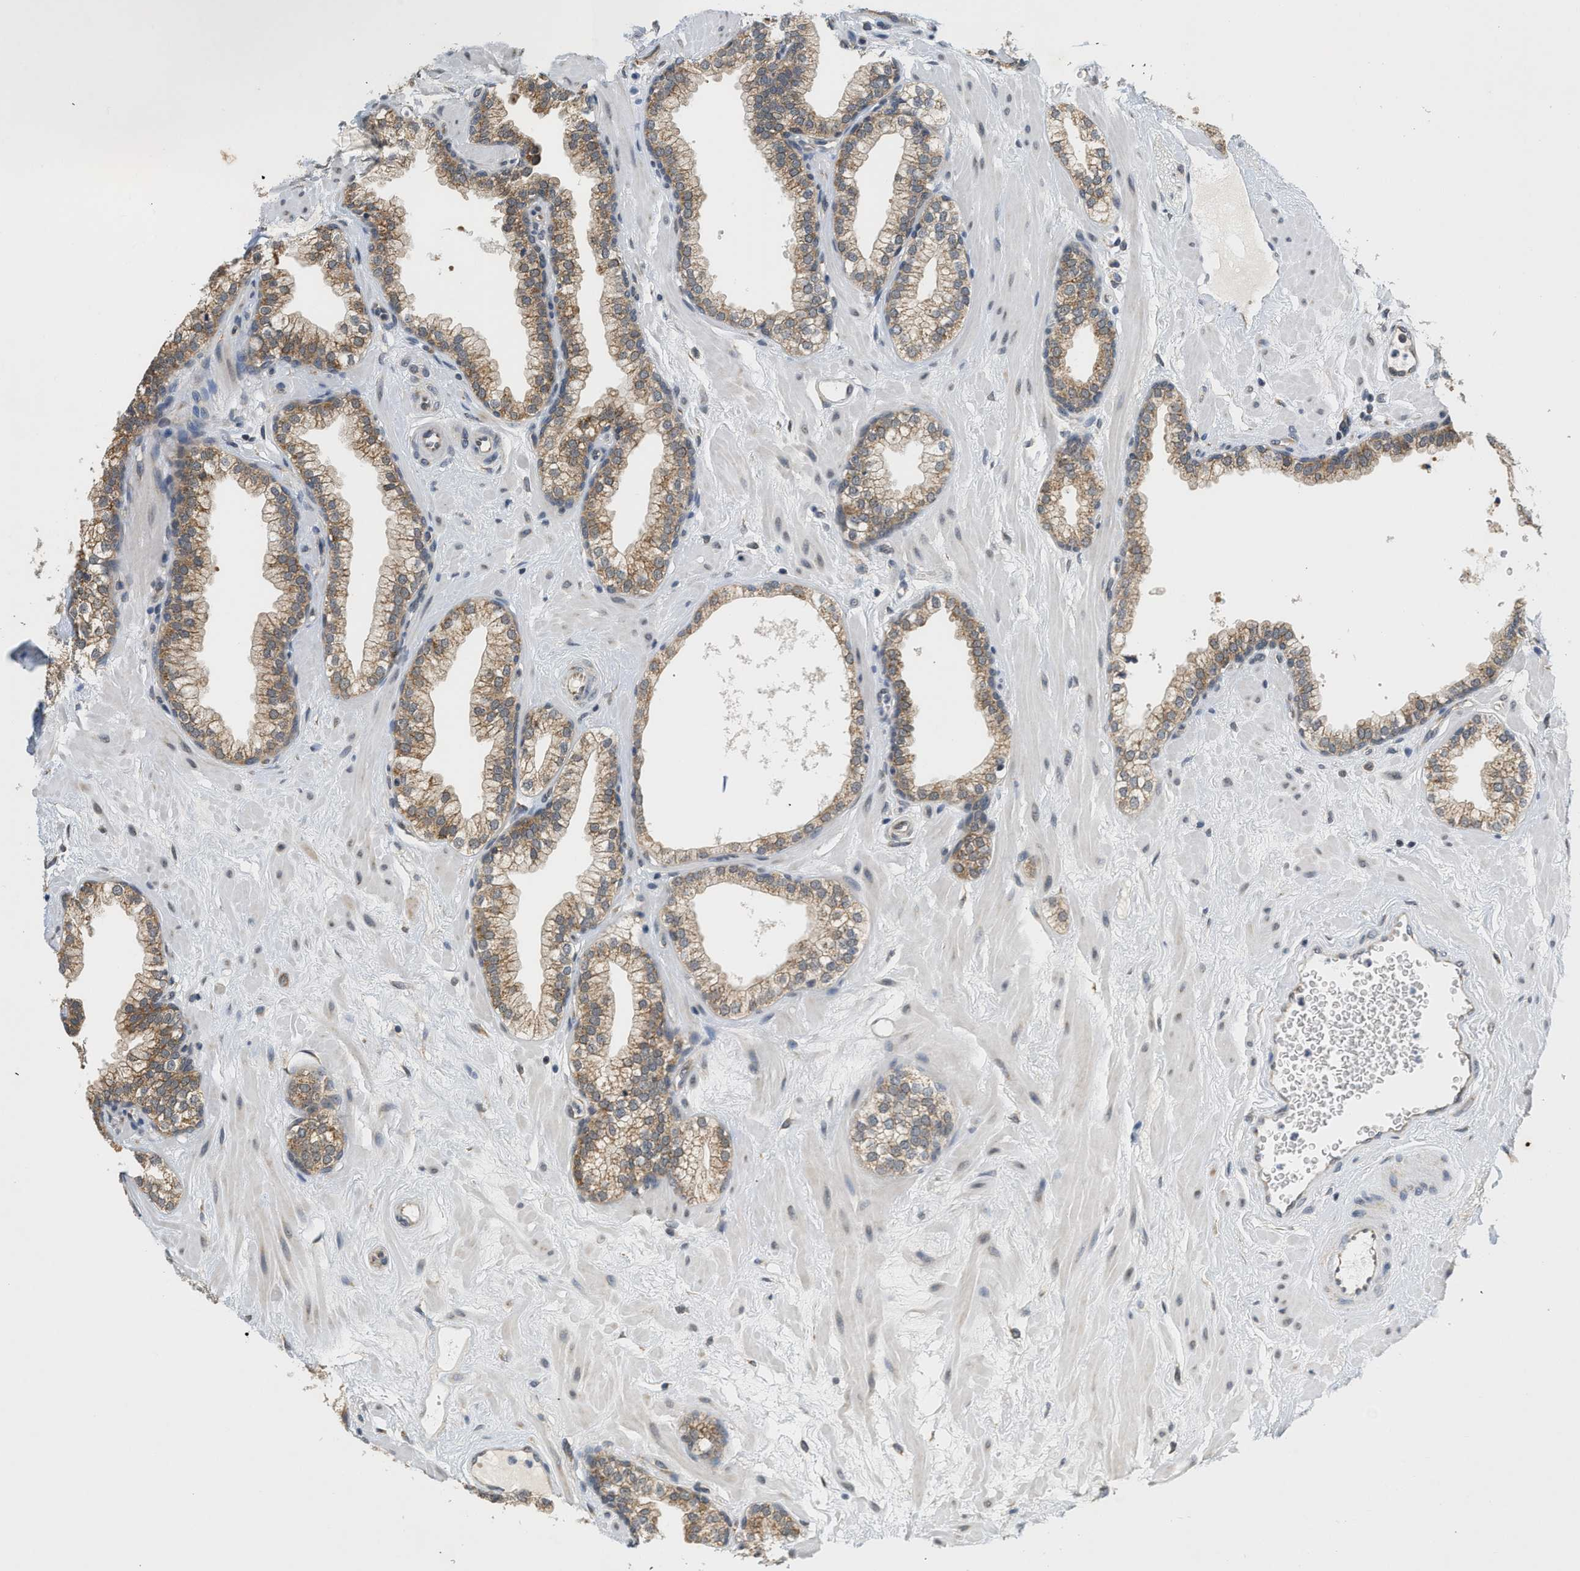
{"staining": {"intensity": "moderate", "quantity": ">75%", "location": "cytoplasmic/membranous"}, "tissue": "prostate", "cell_type": "Glandular cells", "image_type": "normal", "snomed": [{"axis": "morphology", "description": "Normal tissue, NOS"}, {"axis": "morphology", "description": "Urothelial carcinoma, Low grade"}, {"axis": "topography", "description": "Urinary bladder"}, {"axis": "topography", "description": "Prostate"}], "caption": "Prostate stained with immunohistochemistry (IHC) shows moderate cytoplasmic/membranous expression in about >75% of glandular cells.", "gene": "GIGYF1", "patient": {"sex": "male", "age": 60}}